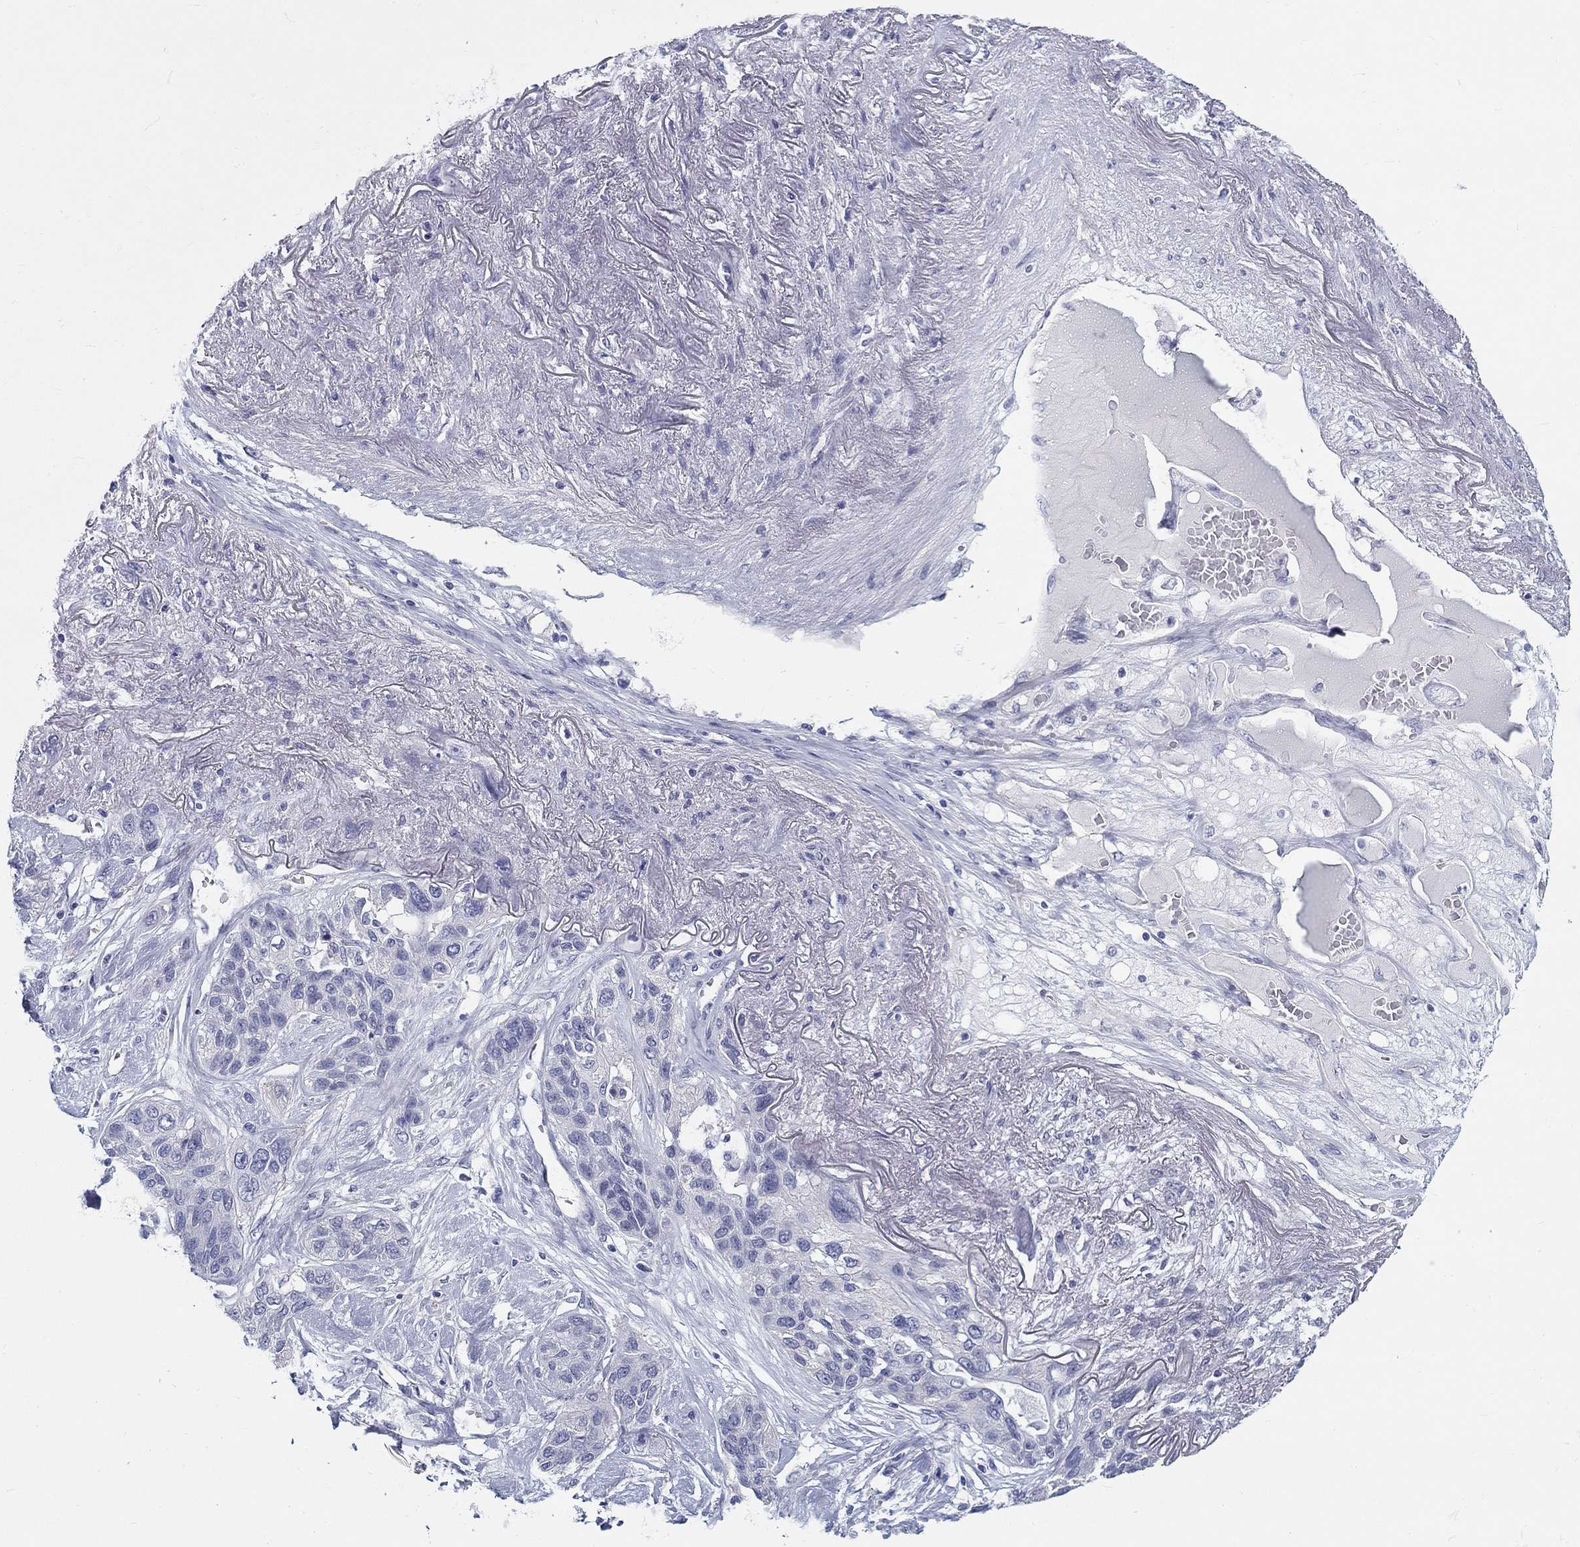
{"staining": {"intensity": "negative", "quantity": "none", "location": "none"}, "tissue": "lung cancer", "cell_type": "Tumor cells", "image_type": "cancer", "snomed": [{"axis": "morphology", "description": "Squamous cell carcinoma, NOS"}, {"axis": "topography", "description": "Lung"}], "caption": "A high-resolution photomicrograph shows immunohistochemistry staining of squamous cell carcinoma (lung), which exhibits no significant staining in tumor cells.", "gene": "CRYGD", "patient": {"sex": "female", "age": 70}}